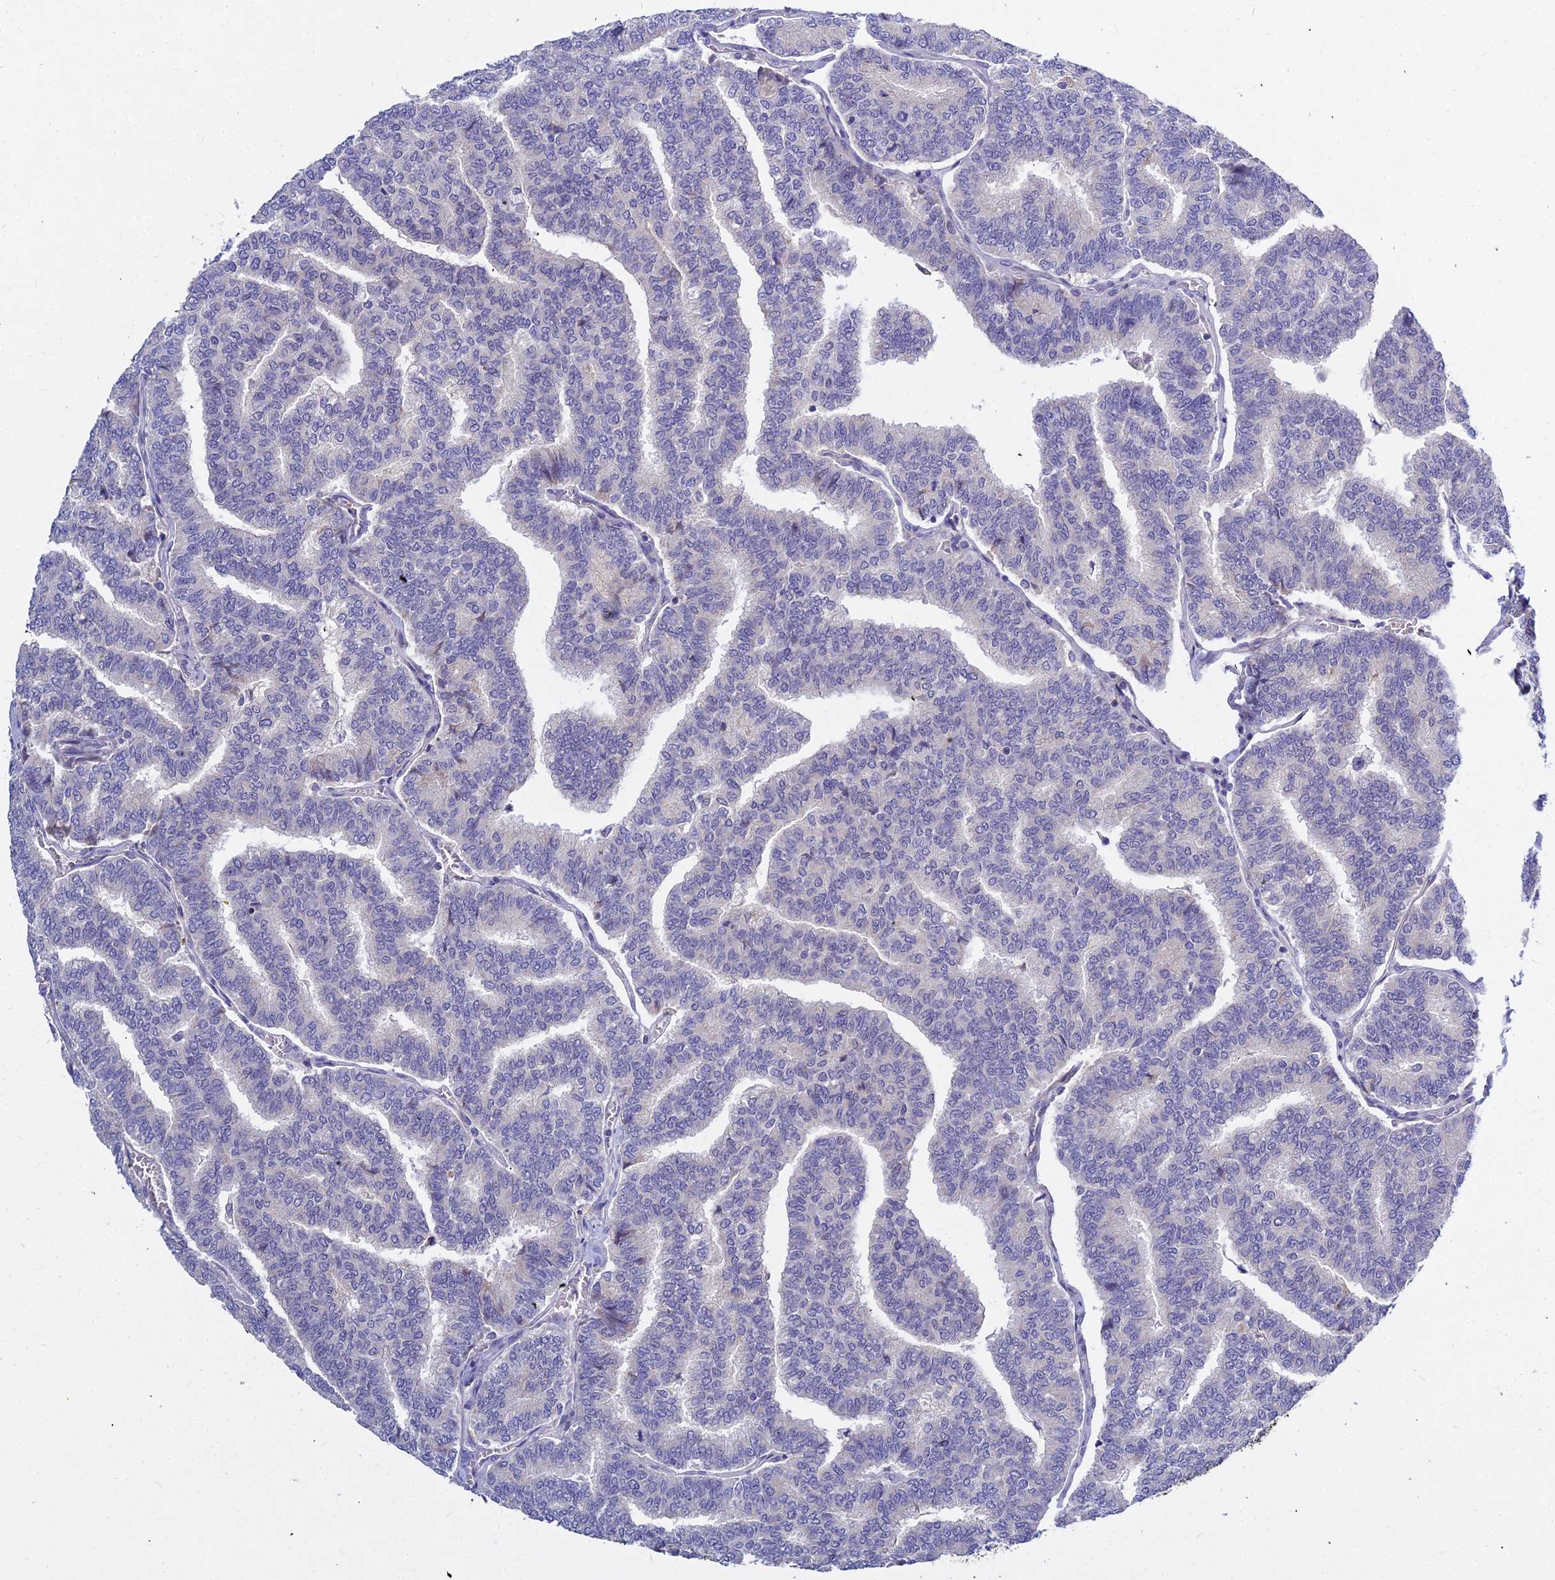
{"staining": {"intensity": "negative", "quantity": "none", "location": "none"}, "tissue": "thyroid cancer", "cell_type": "Tumor cells", "image_type": "cancer", "snomed": [{"axis": "morphology", "description": "Papillary adenocarcinoma, NOS"}, {"axis": "topography", "description": "Thyroid gland"}], "caption": "Tumor cells show no significant staining in thyroid papillary adenocarcinoma.", "gene": "DMRTA1", "patient": {"sex": "female", "age": 35}}